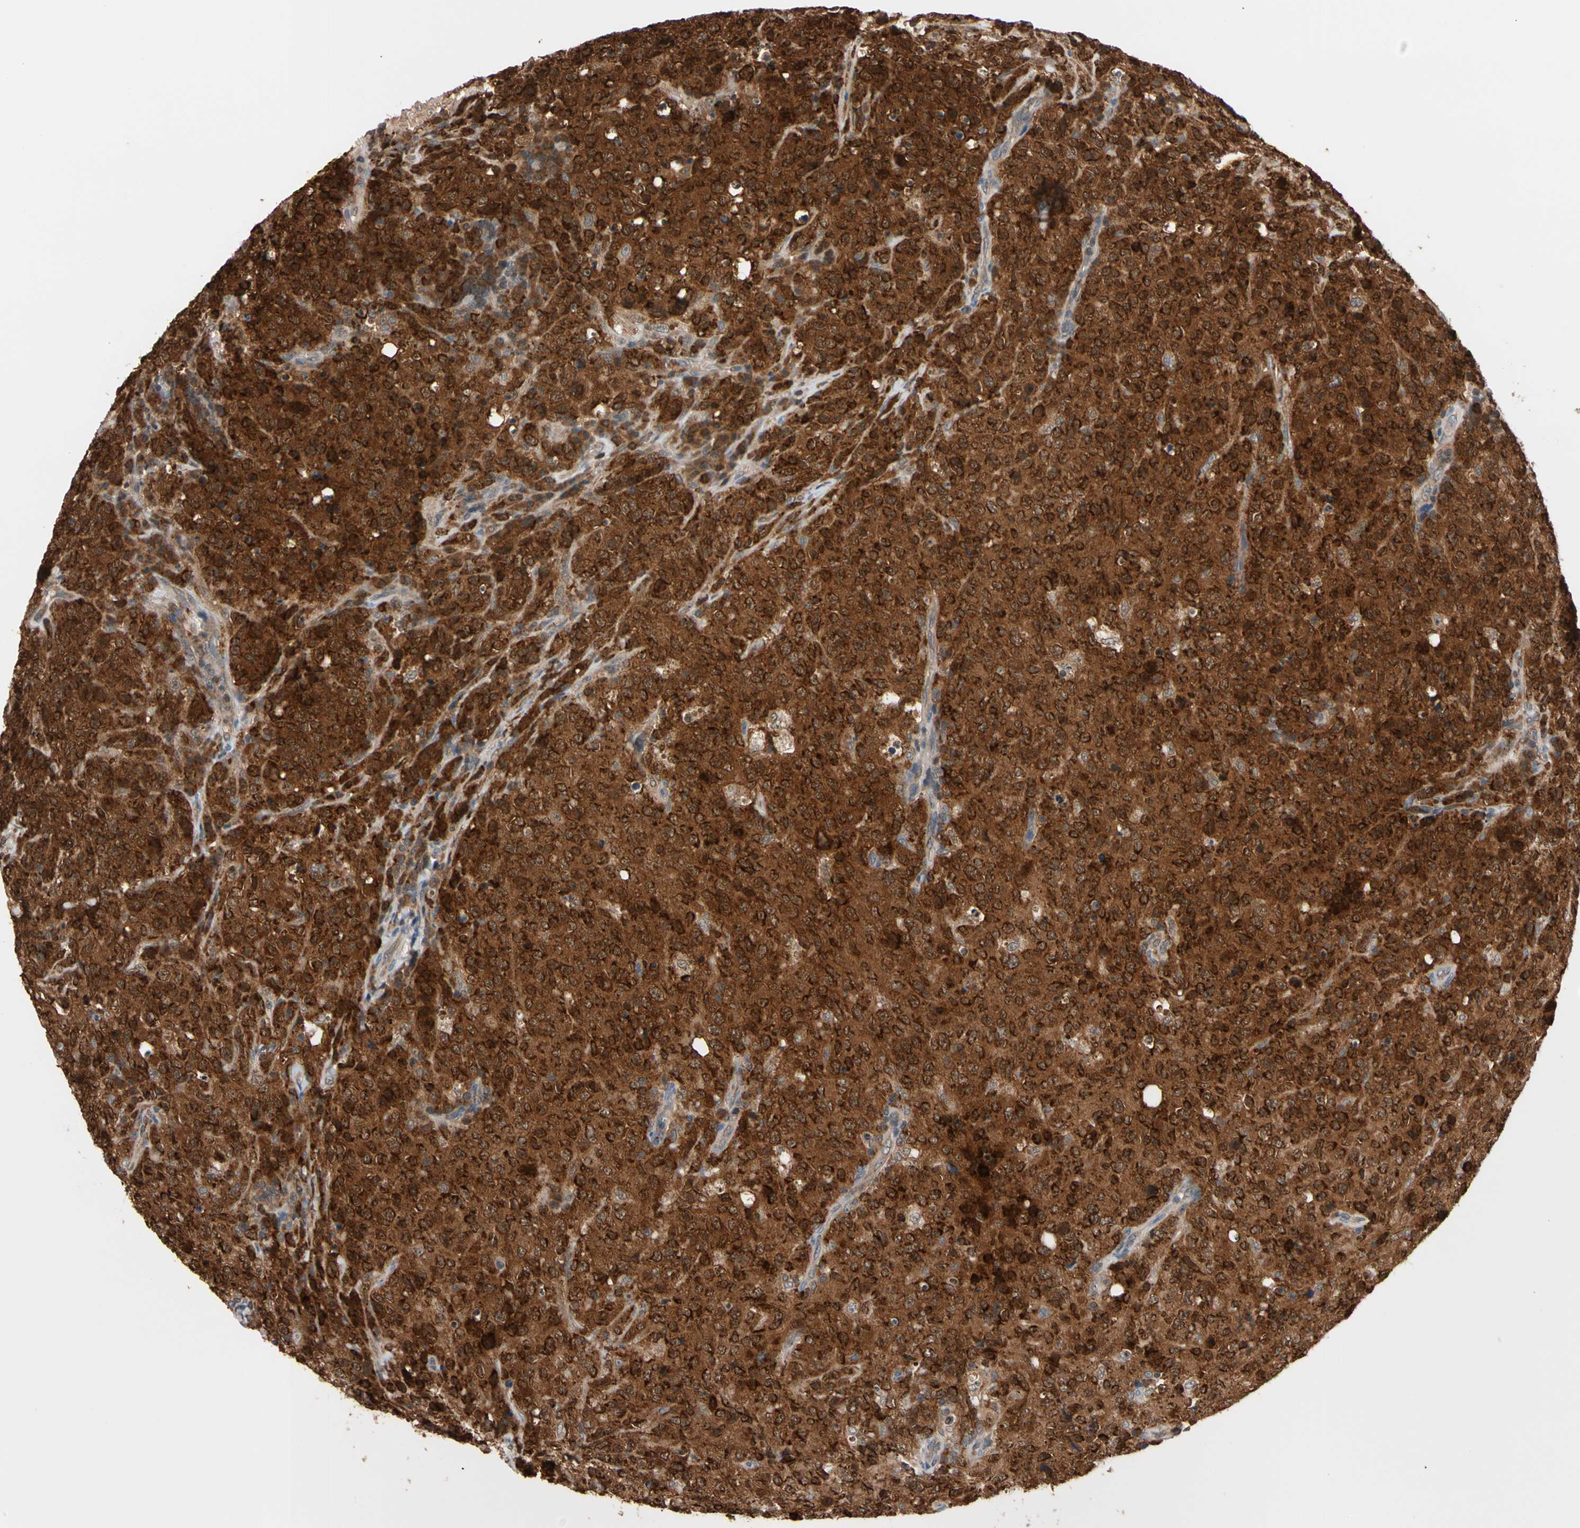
{"staining": {"intensity": "strong", "quantity": ">75%", "location": "cytoplasmic/membranous,nuclear"}, "tissue": "lymphoma", "cell_type": "Tumor cells", "image_type": "cancer", "snomed": [{"axis": "morphology", "description": "Malignant lymphoma, non-Hodgkin's type, High grade"}, {"axis": "topography", "description": "Tonsil"}], "caption": "Lymphoma stained with a brown dye shows strong cytoplasmic/membranous and nuclear positive positivity in about >75% of tumor cells.", "gene": "MTHFS", "patient": {"sex": "female", "age": 36}}